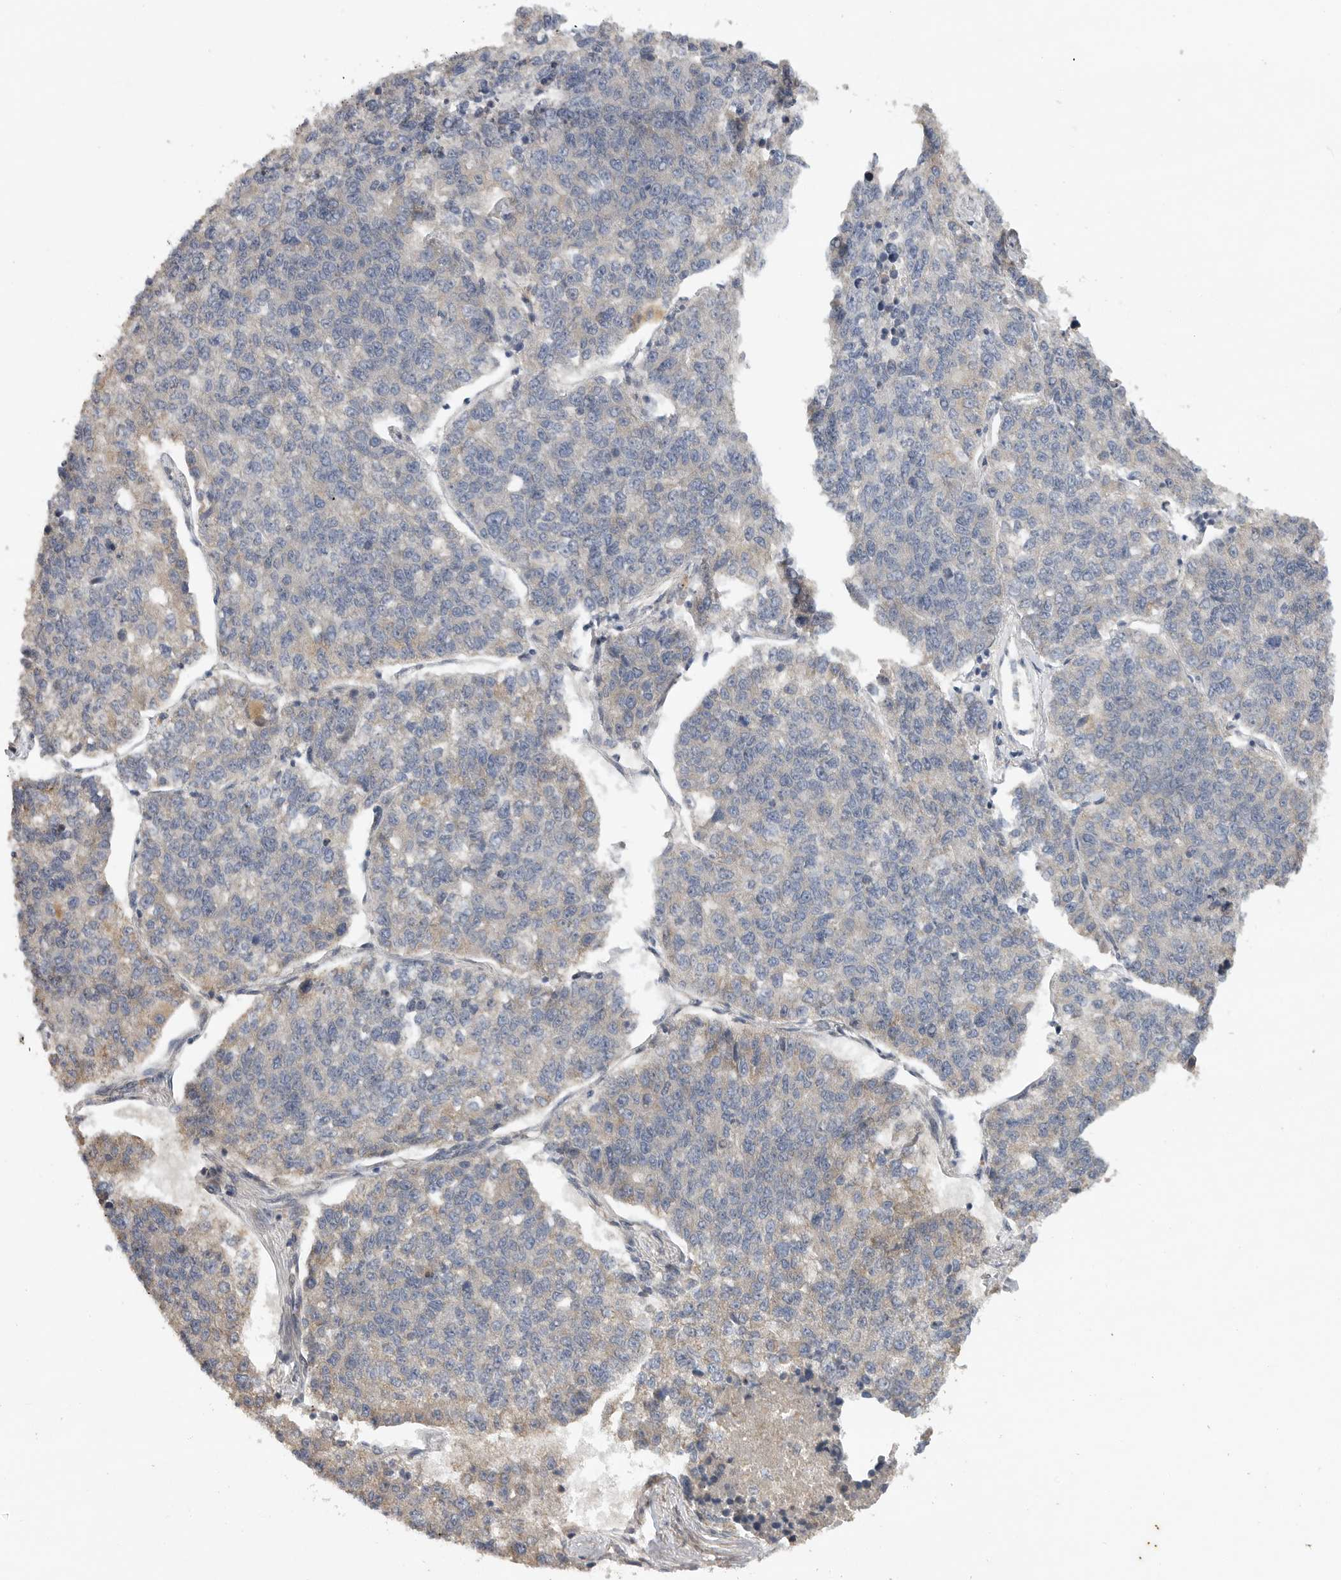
{"staining": {"intensity": "negative", "quantity": "none", "location": "none"}, "tissue": "lung cancer", "cell_type": "Tumor cells", "image_type": "cancer", "snomed": [{"axis": "morphology", "description": "Adenocarcinoma, NOS"}, {"axis": "topography", "description": "Lung"}], "caption": "Immunohistochemical staining of lung cancer (adenocarcinoma) shows no significant staining in tumor cells.", "gene": "EDEM3", "patient": {"sex": "male", "age": 49}}